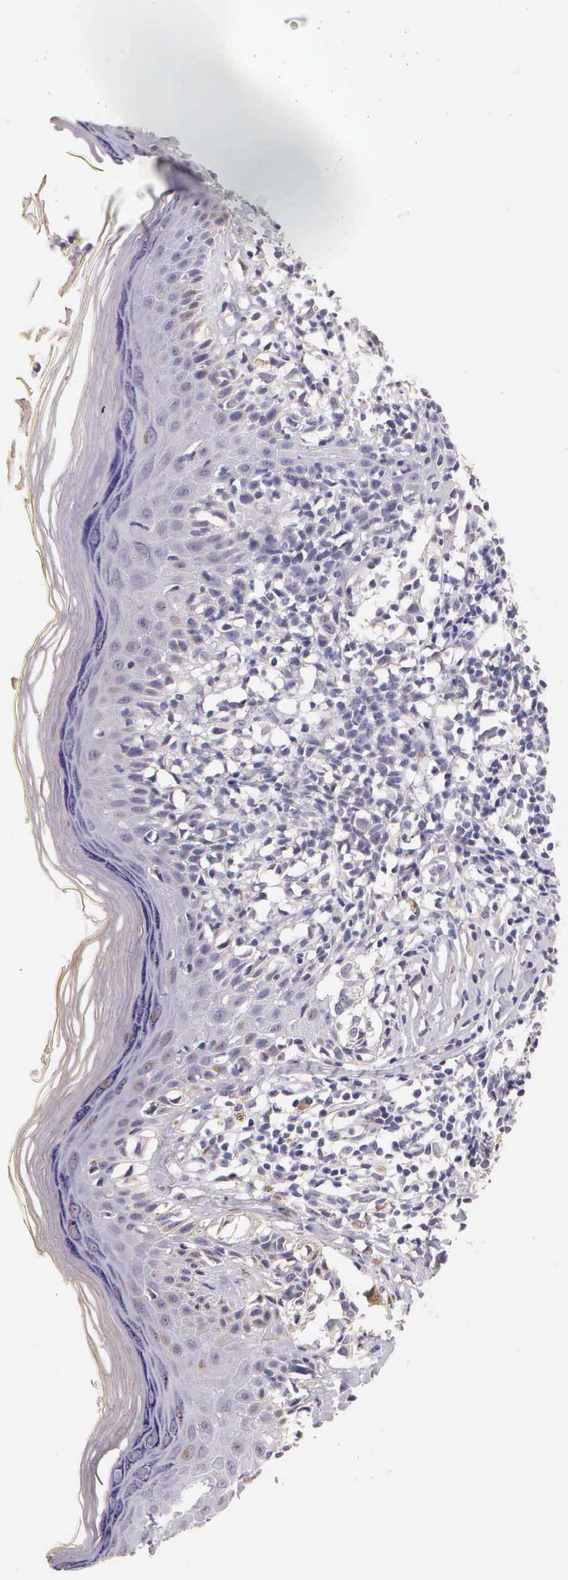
{"staining": {"intensity": "negative", "quantity": "none", "location": "none"}, "tissue": "melanoma", "cell_type": "Tumor cells", "image_type": "cancer", "snomed": [{"axis": "morphology", "description": "Malignant melanoma, NOS"}, {"axis": "topography", "description": "Skin"}], "caption": "Immunohistochemical staining of human melanoma reveals no significant expression in tumor cells.", "gene": "ESR1", "patient": {"sex": "female", "age": 52}}